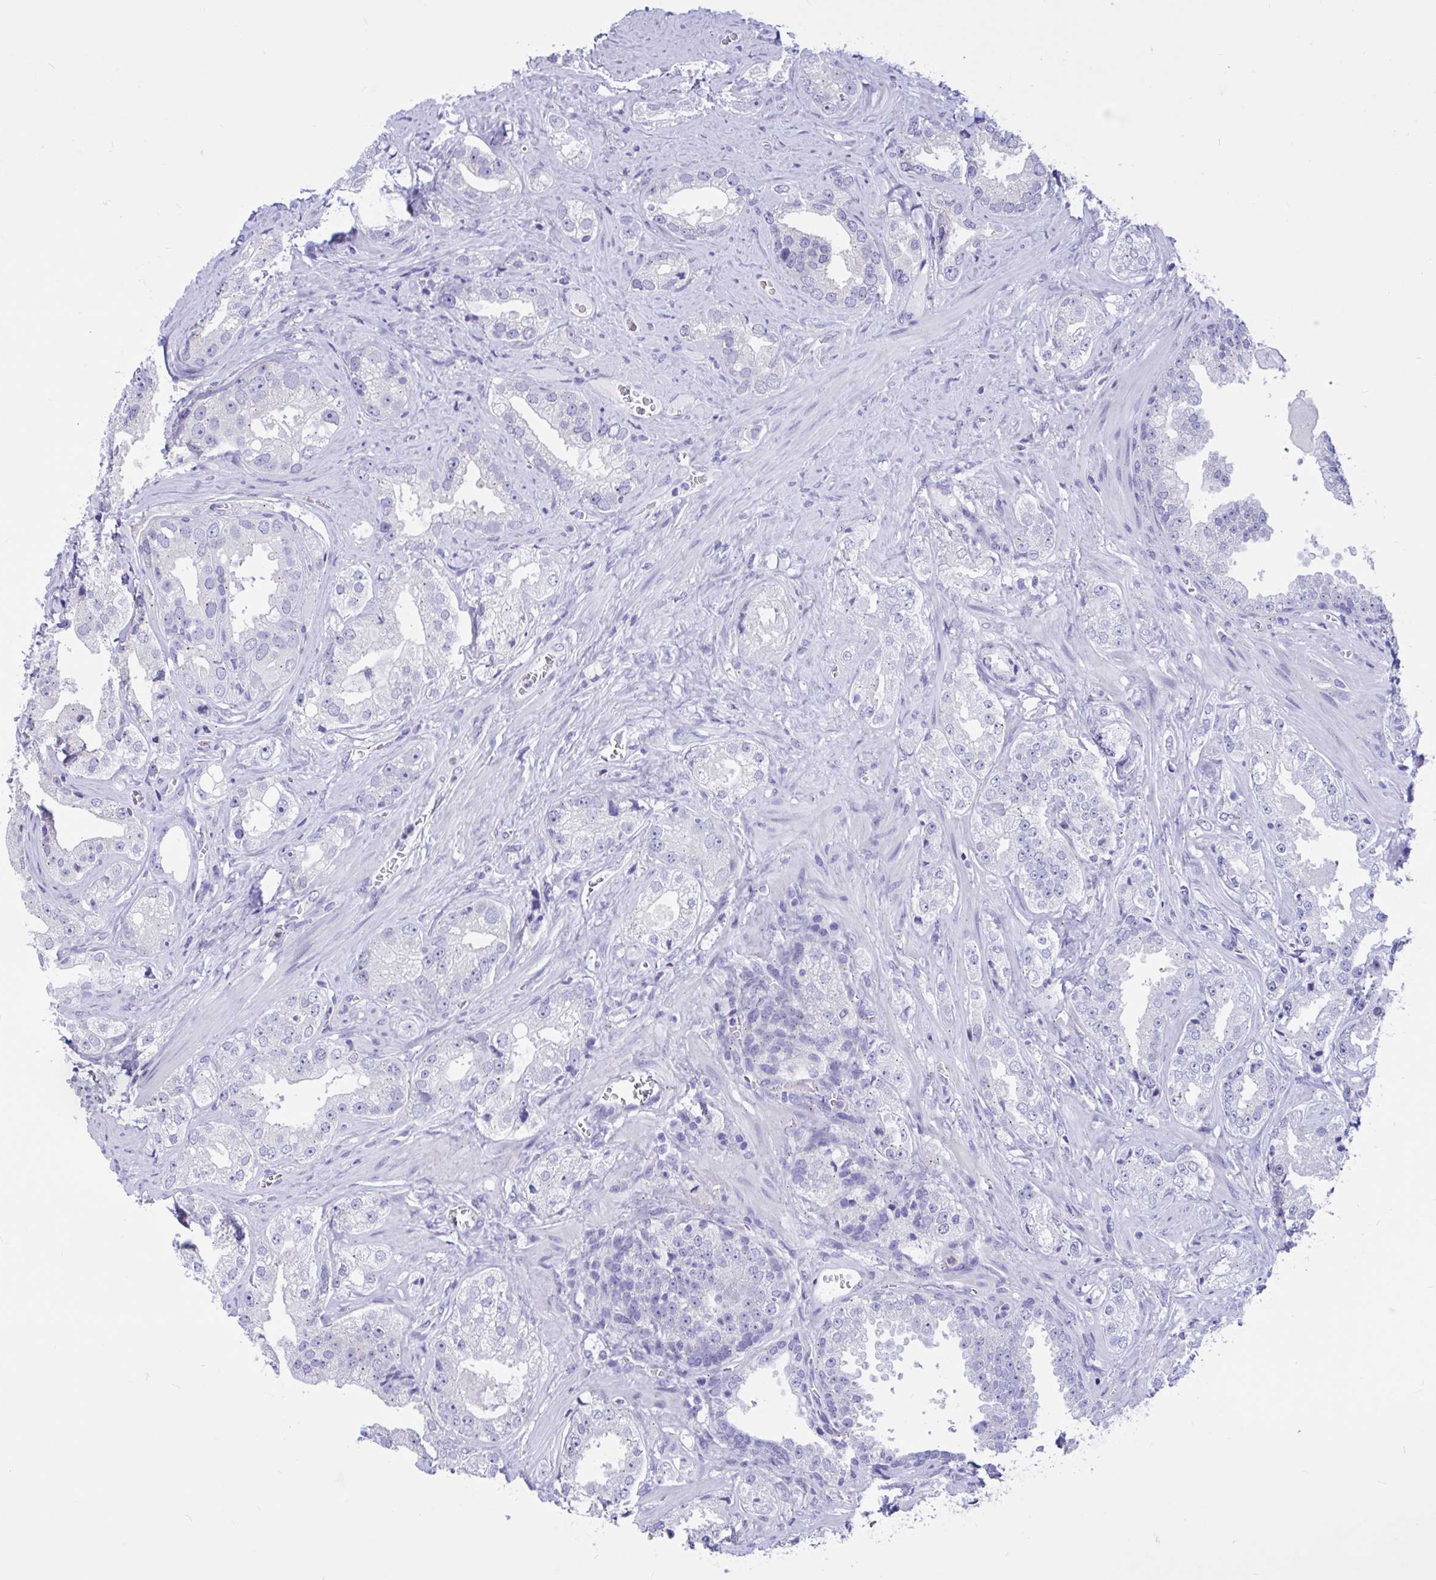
{"staining": {"intensity": "negative", "quantity": "none", "location": "none"}, "tissue": "prostate cancer", "cell_type": "Tumor cells", "image_type": "cancer", "snomed": [{"axis": "morphology", "description": "Adenocarcinoma, High grade"}, {"axis": "topography", "description": "Prostate"}], "caption": "The image exhibits no significant staining in tumor cells of adenocarcinoma (high-grade) (prostate).", "gene": "RNASE3", "patient": {"sex": "male", "age": 67}}